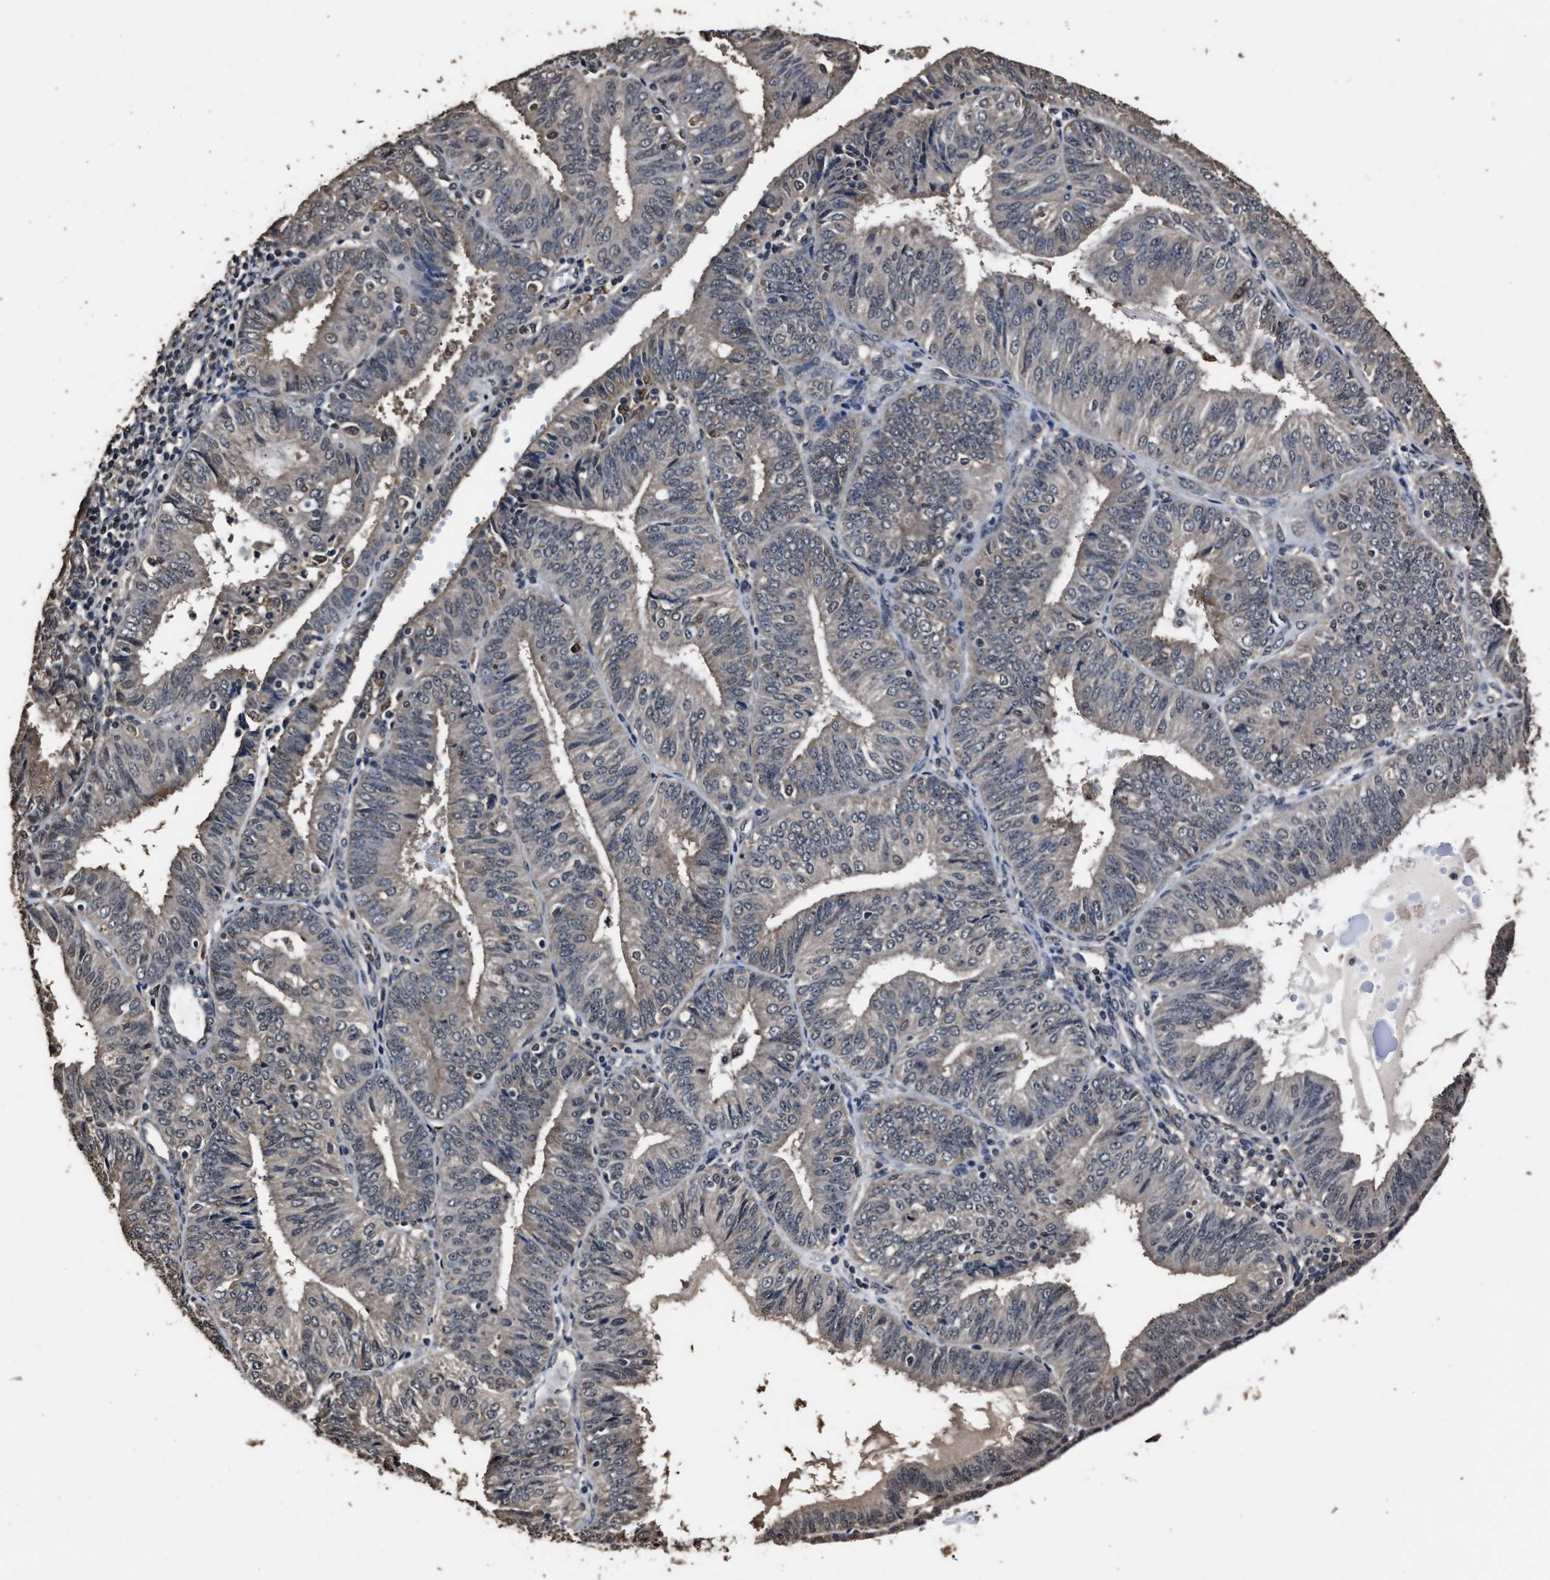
{"staining": {"intensity": "weak", "quantity": "25%-75%", "location": "cytoplasmic/membranous,nuclear"}, "tissue": "endometrial cancer", "cell_type": "Tumor cells", "image_type": "cancer", "snomed": [{"axis": "morphology", "description": "Adenocarcinoma, NOS"}, {"axis": "topography", "description": "Endometrium"}], "caption": "Endometrial cancer stained for a protein exhibits weak cytoplasmic/membranous and nuclear positivity in tumor cells.", "gene": "RSBN1L", "patient": {"sex": "female", "age": 58}}